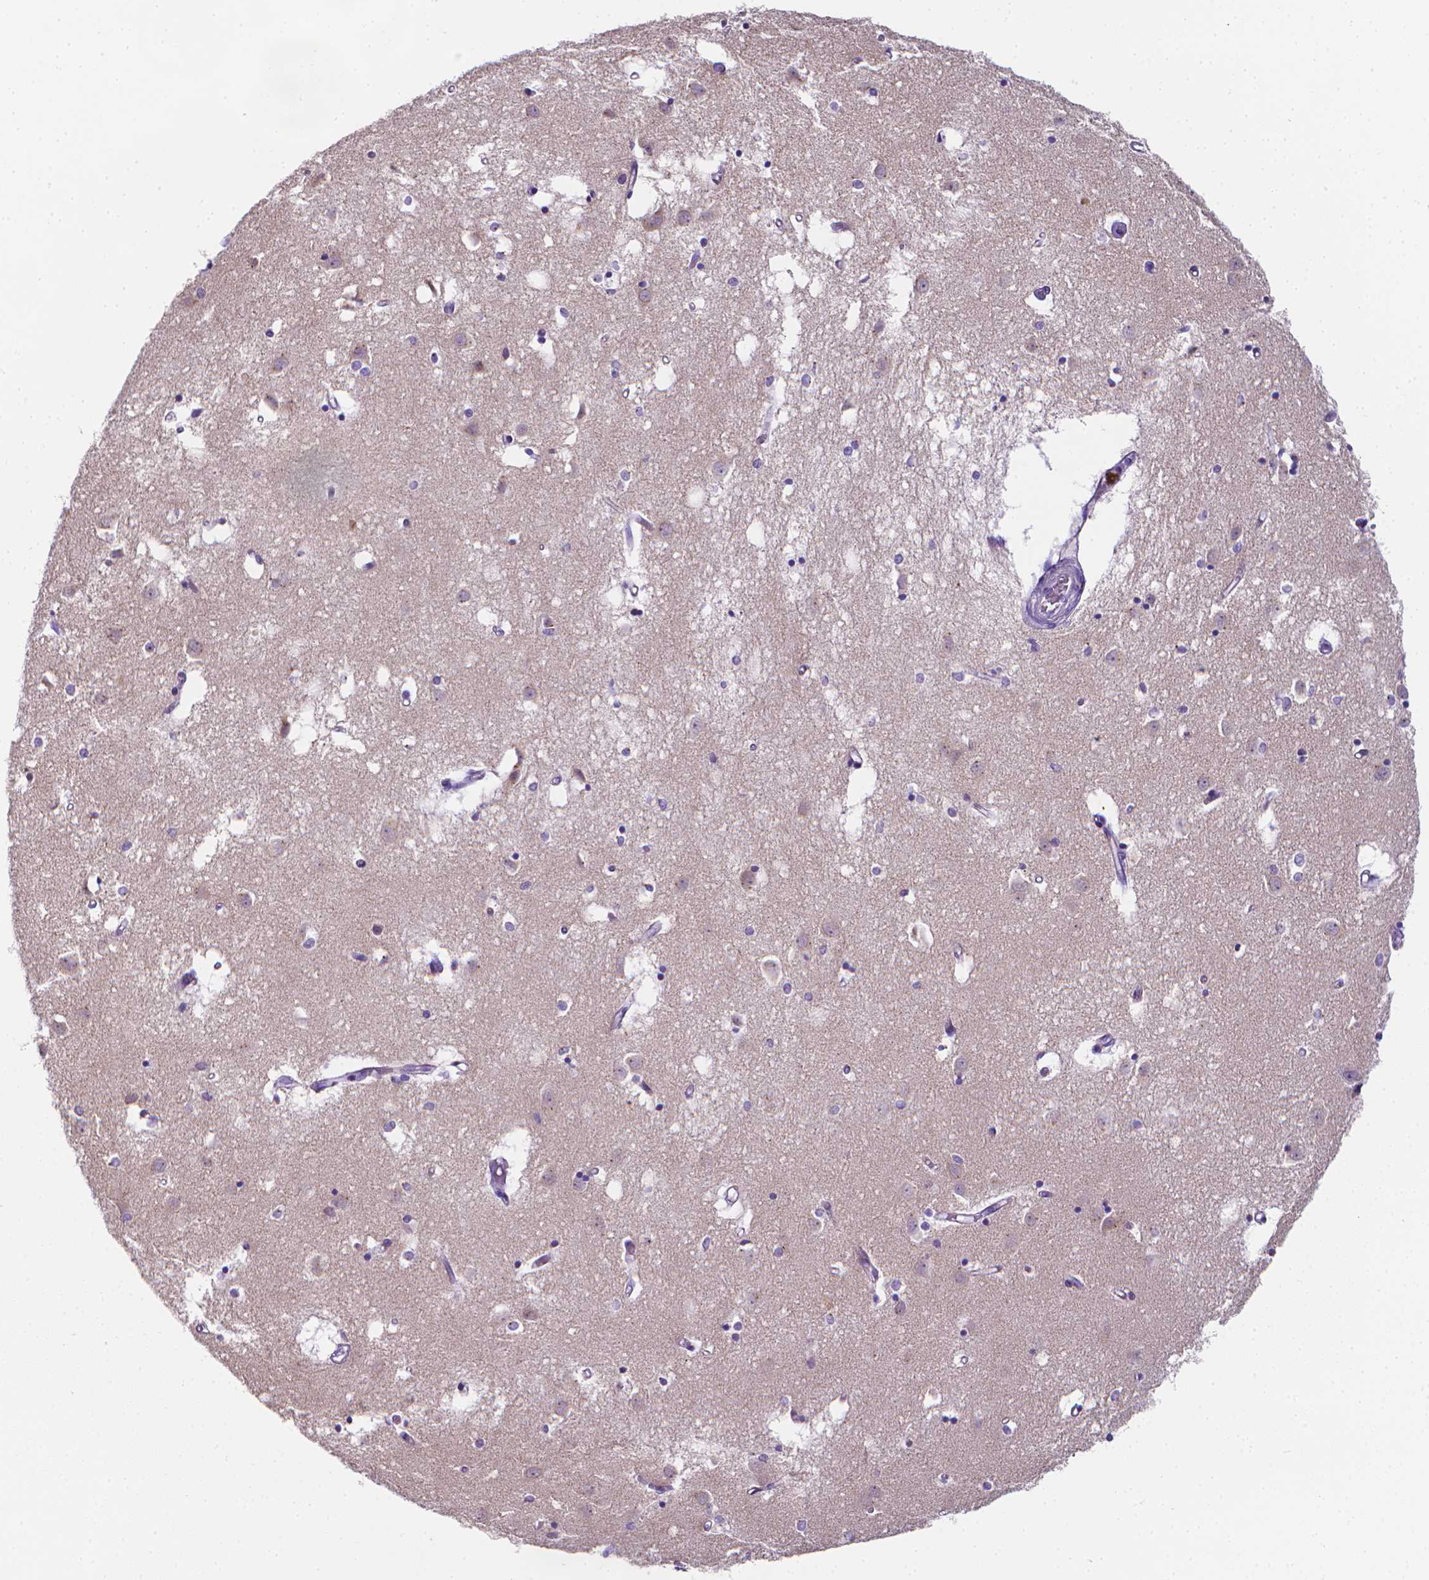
{"staining": {"intensity": "moderate", "quantity": "<25%", "location": "cytoplasmic/membranous"}, "tissue": "caudate", "cell_type": "Glial cells", "image_type": "normal", "snomed": [{"axis": "morphology", "description": "Normal tissue, NOS"}, {"axis": "topography", "description": "Lateral ventricle wall"}], "caption": "Brown immunohistochemical staining in normal human caudate displays moderate cytoplasmic/membranous positivity in about <25% of glial cells.", "gene": "LRRC73", "patient": {"sex": "male", "age": 54}}